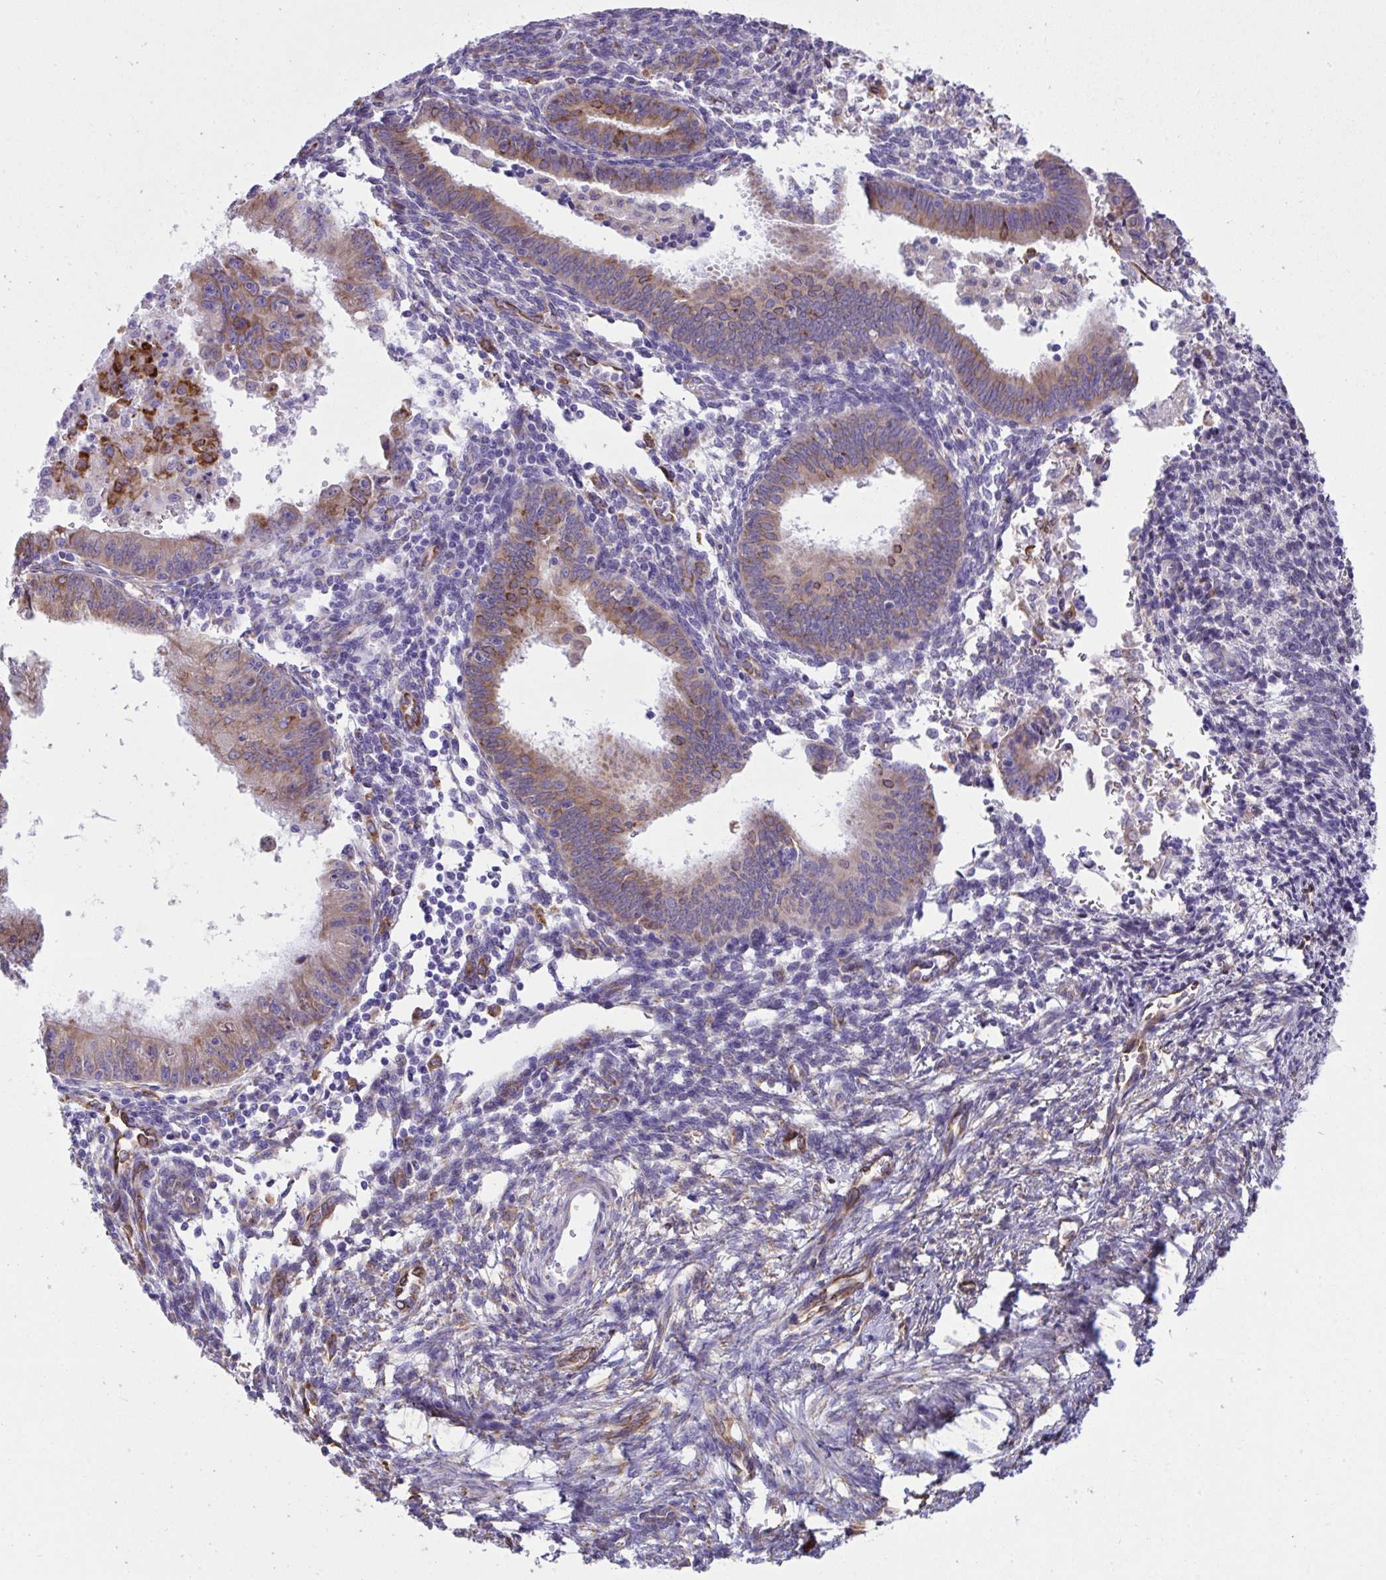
{"staining": {"intensity": "strong", "quantity": "<25%", "location": "cytoplasmic/membranous"}, "tissue": "endometrial cancer", "cell_type": "Tumor cells", "image_type": "cancer", "snomed": [{"axis": "morphology", "description": "Adenocarcinoma, NOS"}, {"axis": "topography", "description": "Endometrium"}], "caption": "An immunohistochemistry micrograph of neoplastic tissue is shown. Protein staining in brown shows strong cytoplasmic/membranous positivity in endometrial cancer (adenocarcinoma) within tumor cells.", "gene": "ASPH", "patient": {"sex": "female", "age": 50}}